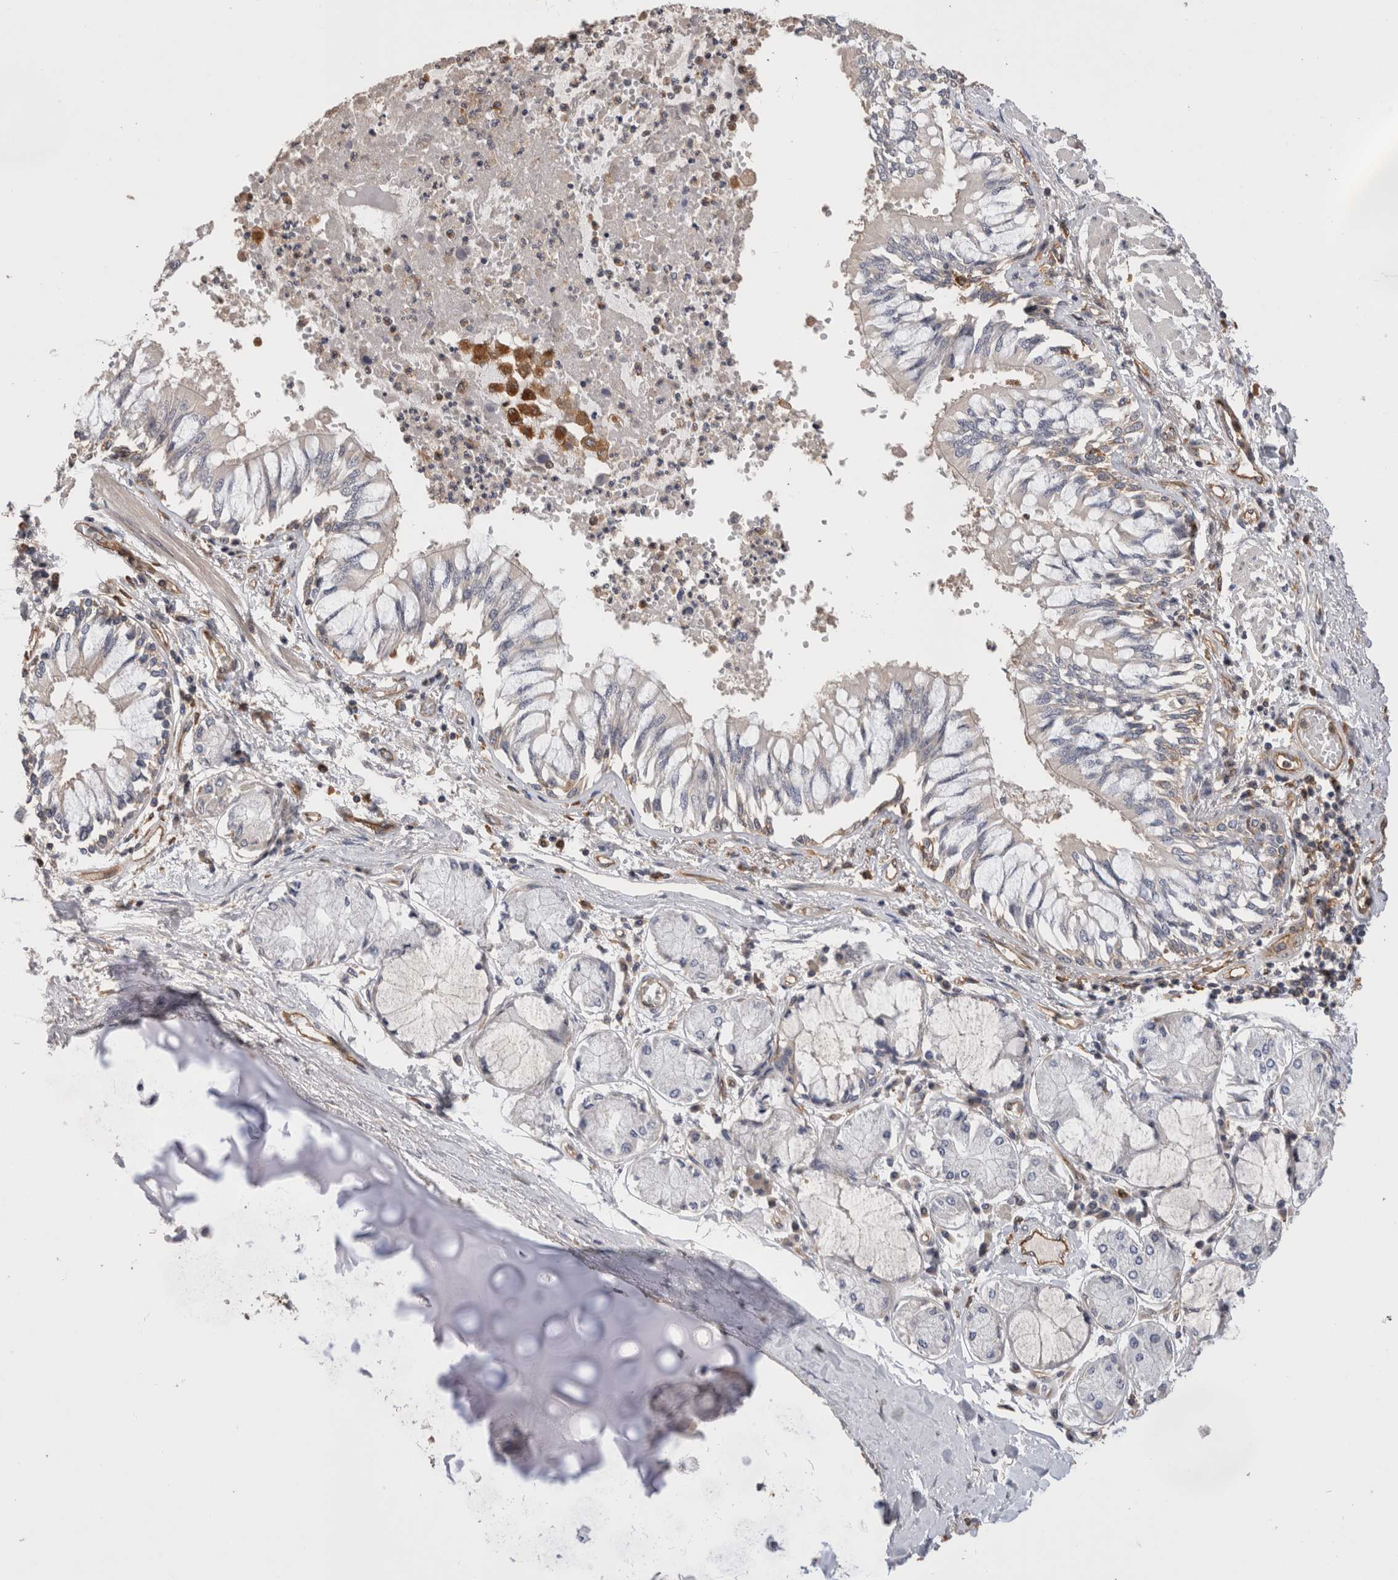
{"staining": {"intensity": "negative", "quantity": "none", "location": "none"}, "tissue": "bronchus", "cell_type": "Respiratory epithelial cells", "image_type": "normal", "snomed": [{"axis": "morphology", "description": "Normal tissue, NOS"}, {"axis": "topography", "description": "Cartilage tissue"}, {"axis": "topography", "description": "Bronchus"}, {"axis": "topography", "description": "Lung"}], "caption": "High power microscopy histopathology image of an immunohistochemistry micrograph of benign bronchus, revealing no significant positivity in respiratory epithelial cells.", "gene": "BNIP2", "patient": {"sex": "female", "age": 49}}